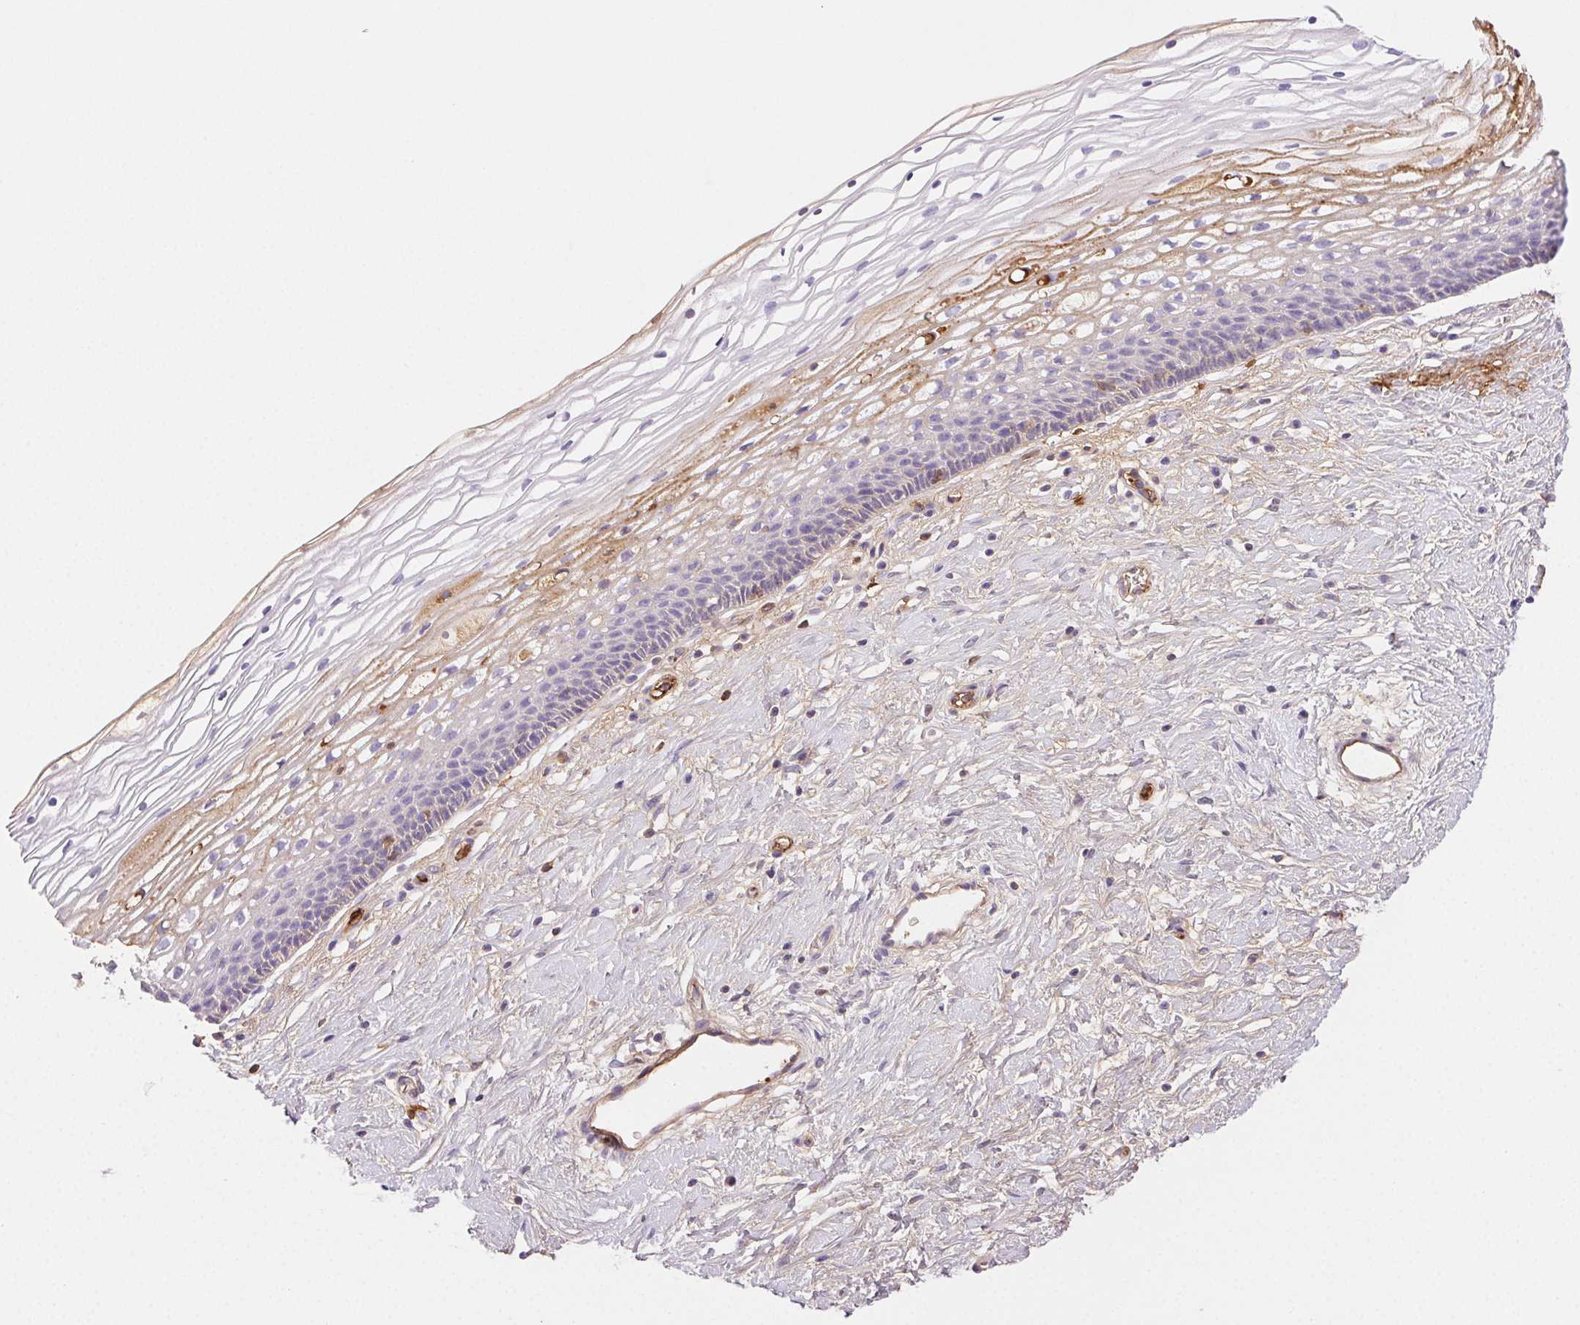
{"staining": {"intensity": "strong", "quantity": "<25%", "location": "nuclear"}, "tissue": "cervix", "cell_type": "Glandular cells", "image_type": "normal", "snomed": [{"axis": "morphology", "description": "Normal tissue, NOS"}, {"axis": "topography", "description": "Cervix"}], "caption": "IHC of benign human cervix demonstrates medium levels of strong nuclear expression in about <25% of glandular cells. The staining was performed using DAB to visualize the protein expression in brown, while the nuclei were stained in blue with hematoxylin (Magnification: 20x).", "gene": "FGA", "patient": {"sex": "female", "age": 34}}